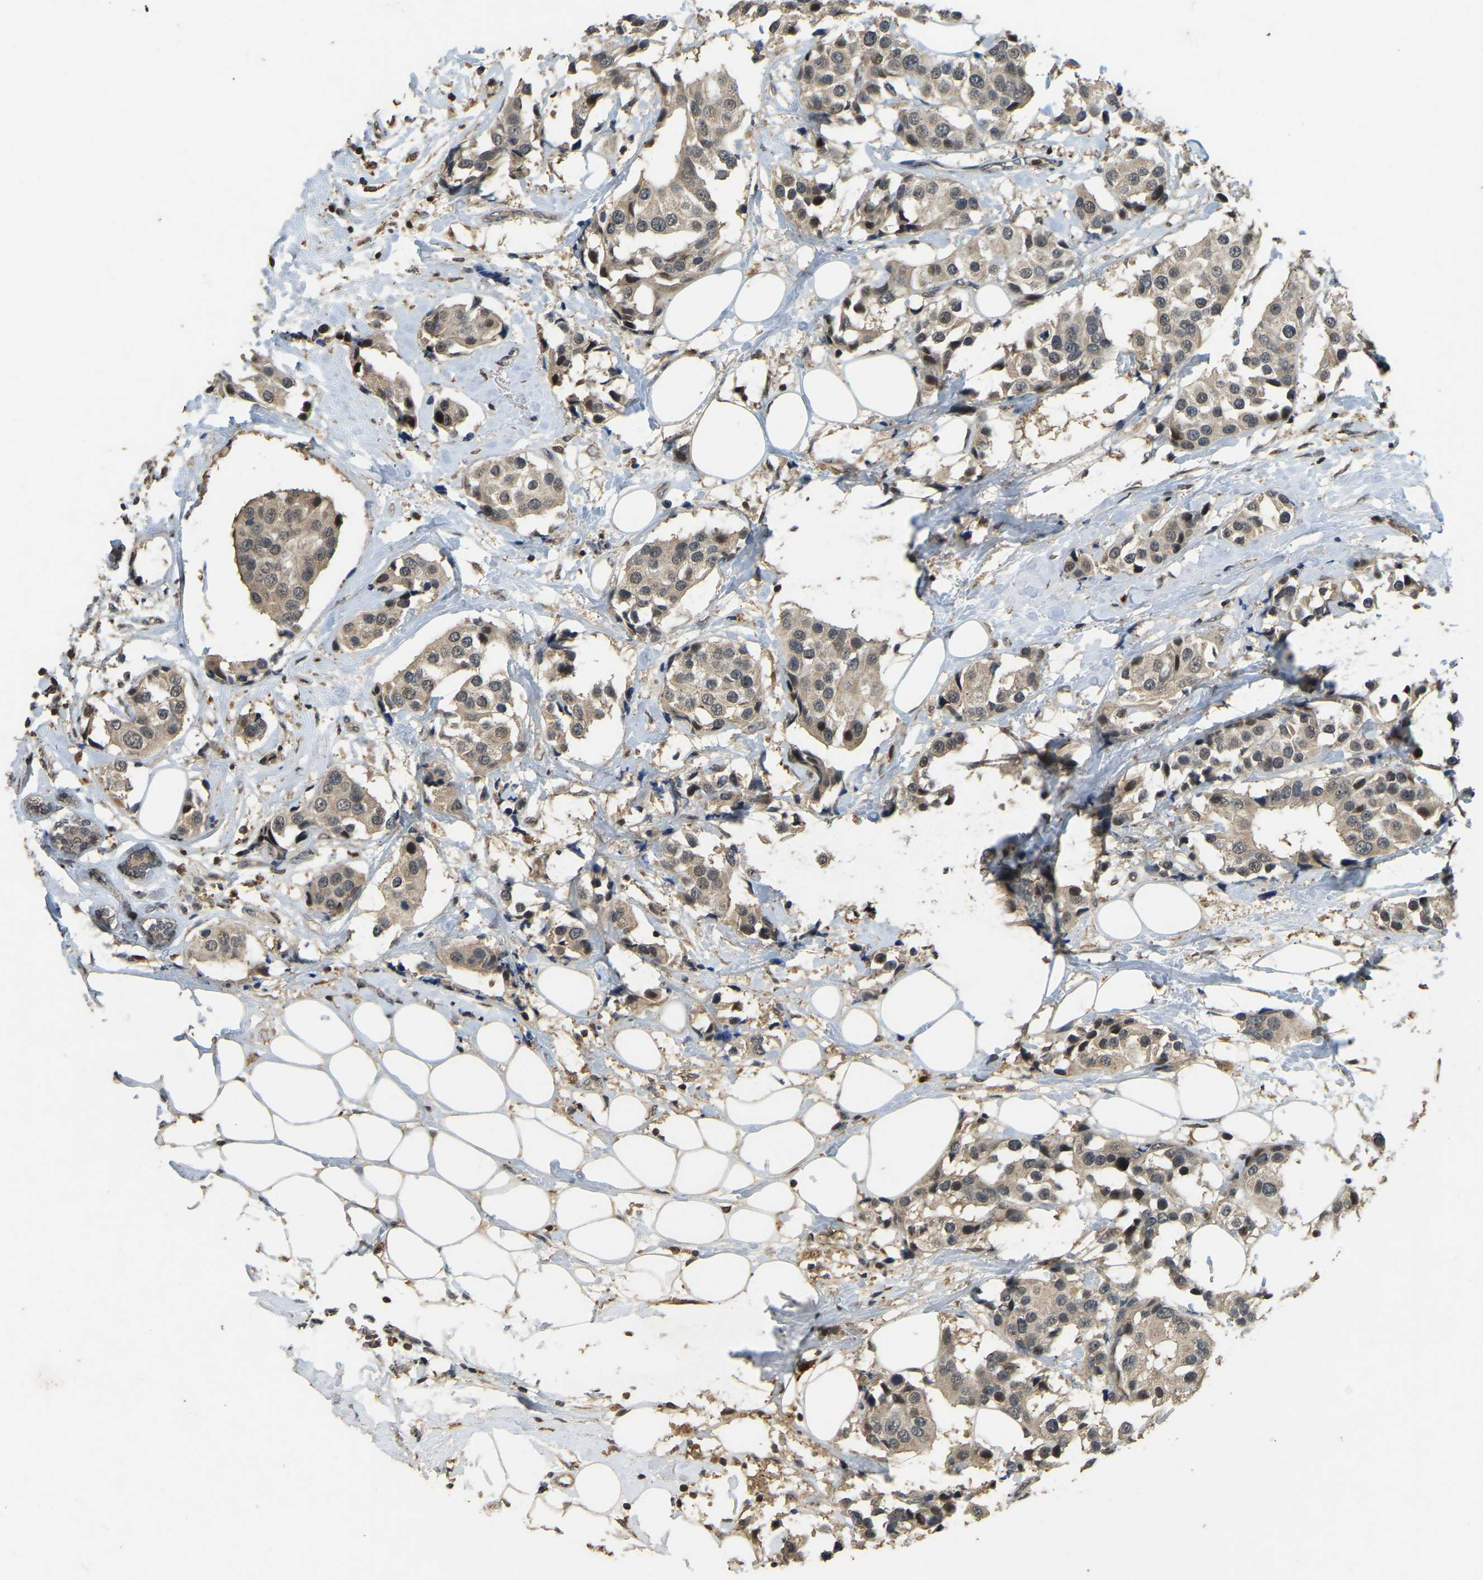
{"staining": {"intensity": "weak", "quantity": ">75%", "location": "cytoplasmic/membranous"}, "tissue": "breast cancer", "cell_type": "Tumor cells", "image_type": "cancer", "snomed": [{"axis": "morphology", "description": "Normal tissue, NOS"}, {"axis": "morphology", "description": "Duct carcinoma"}, {"axis": "topography", "description": "Breast"}], "caption": "The image shows a brown stain indicating the presence of a protein in the cytoplasmic/membranous of tumor cells in breast intraductal carcinoma.", "gene": "RNF141", "patient": {"sex": "female", "age": 39}}